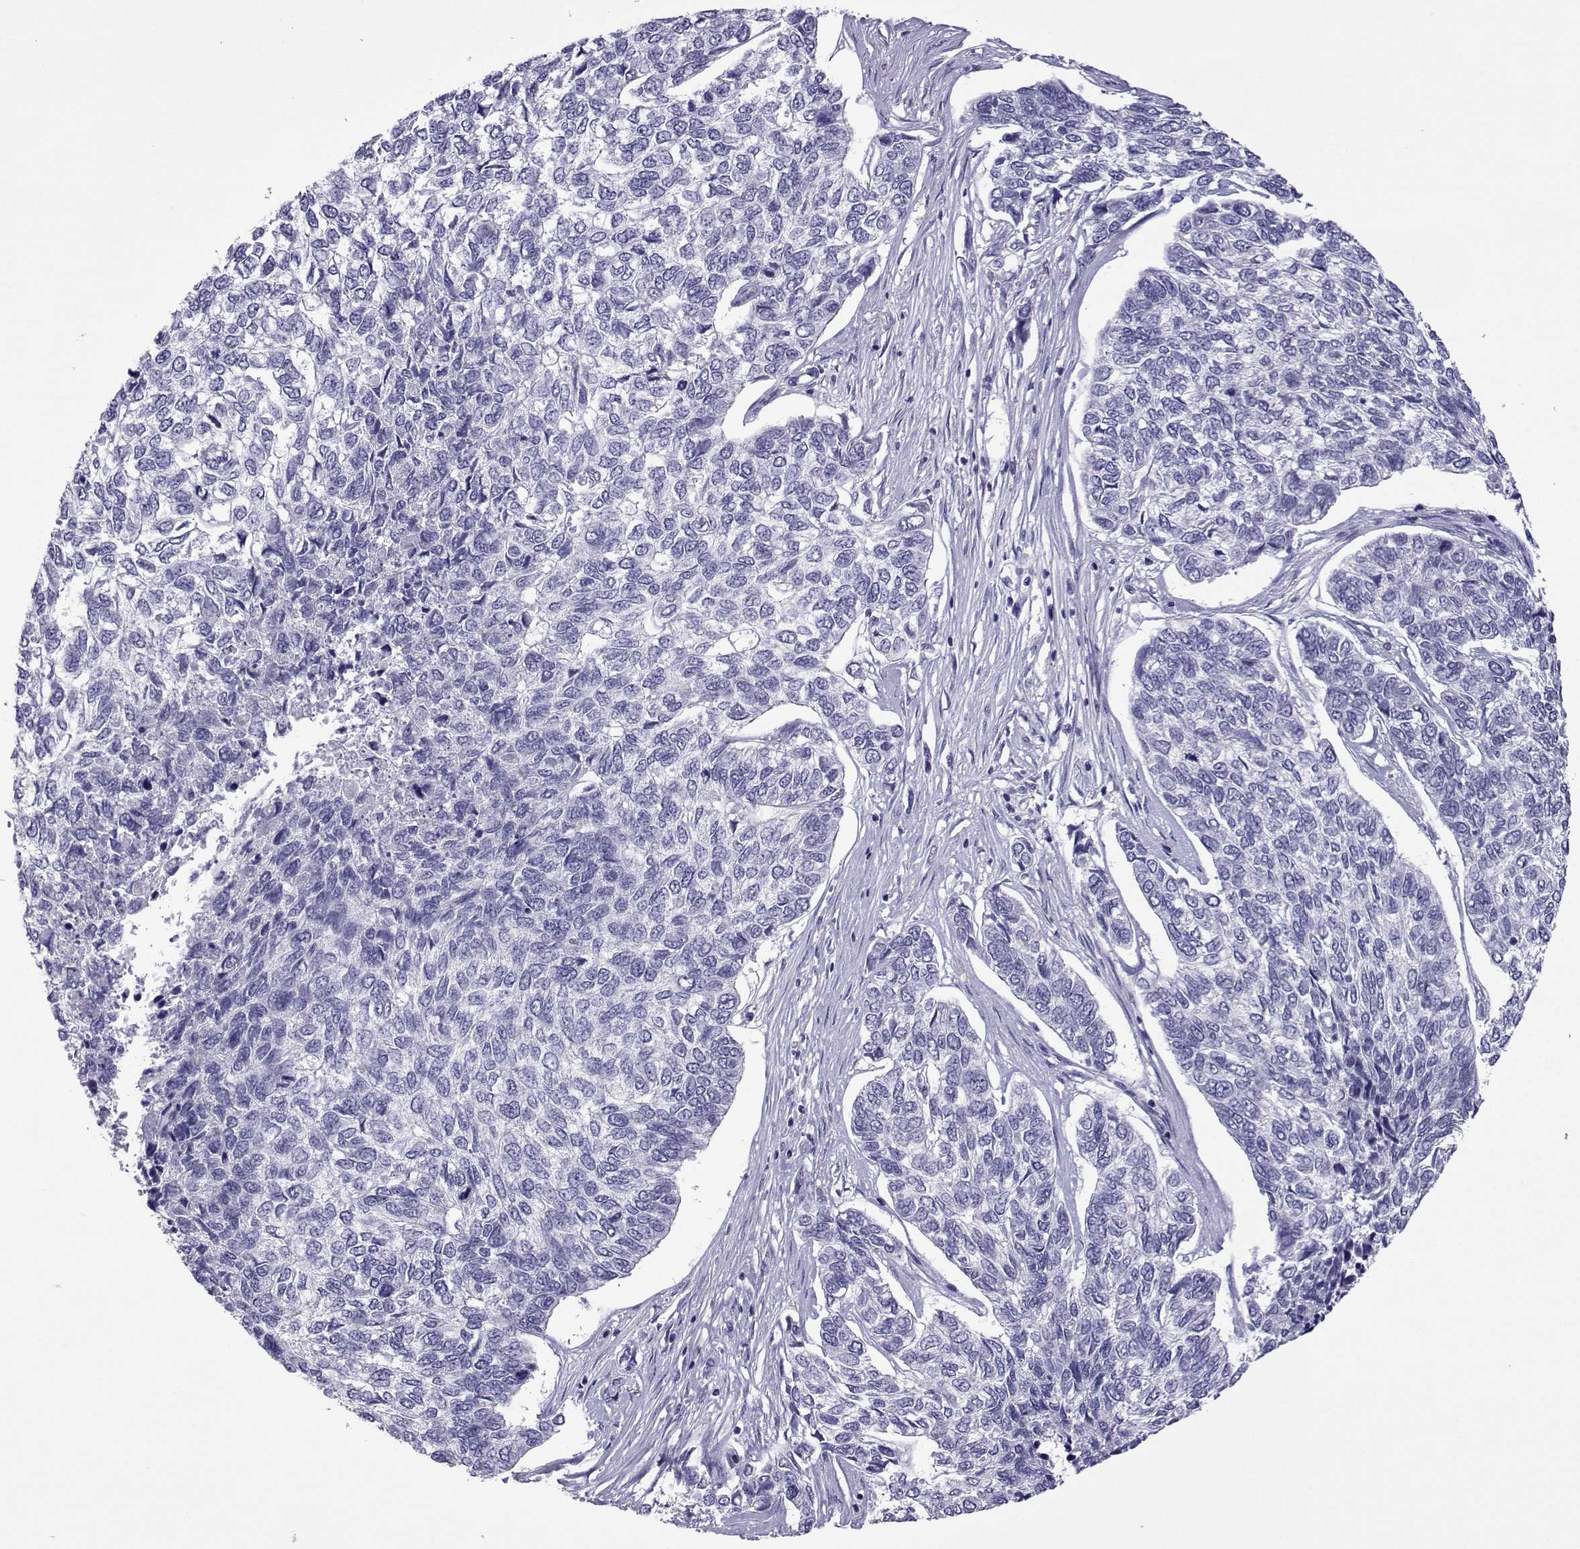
{"staining": {"intensity": "negative", "quantity": "none", "location": "none"}, "tissue": "skin cancer", "cell_type": "Tumor cells", "image_type": "cancer", "snomed": [{"axis": "morphology", "description": "Basal cell carcinoma"}, {"axis": "topography", "description": "Skin"}], "caption": "Tumor cells show no significant expression in skin cancer (basal cell carcinoma). (Brightfield microscopy of DAB (3,3'-diaminobenzidine) immunohistochemistry (IHC) at high magnification).", "gene": "CFAP70", "patient": {"sex": "female", "age": 65}}